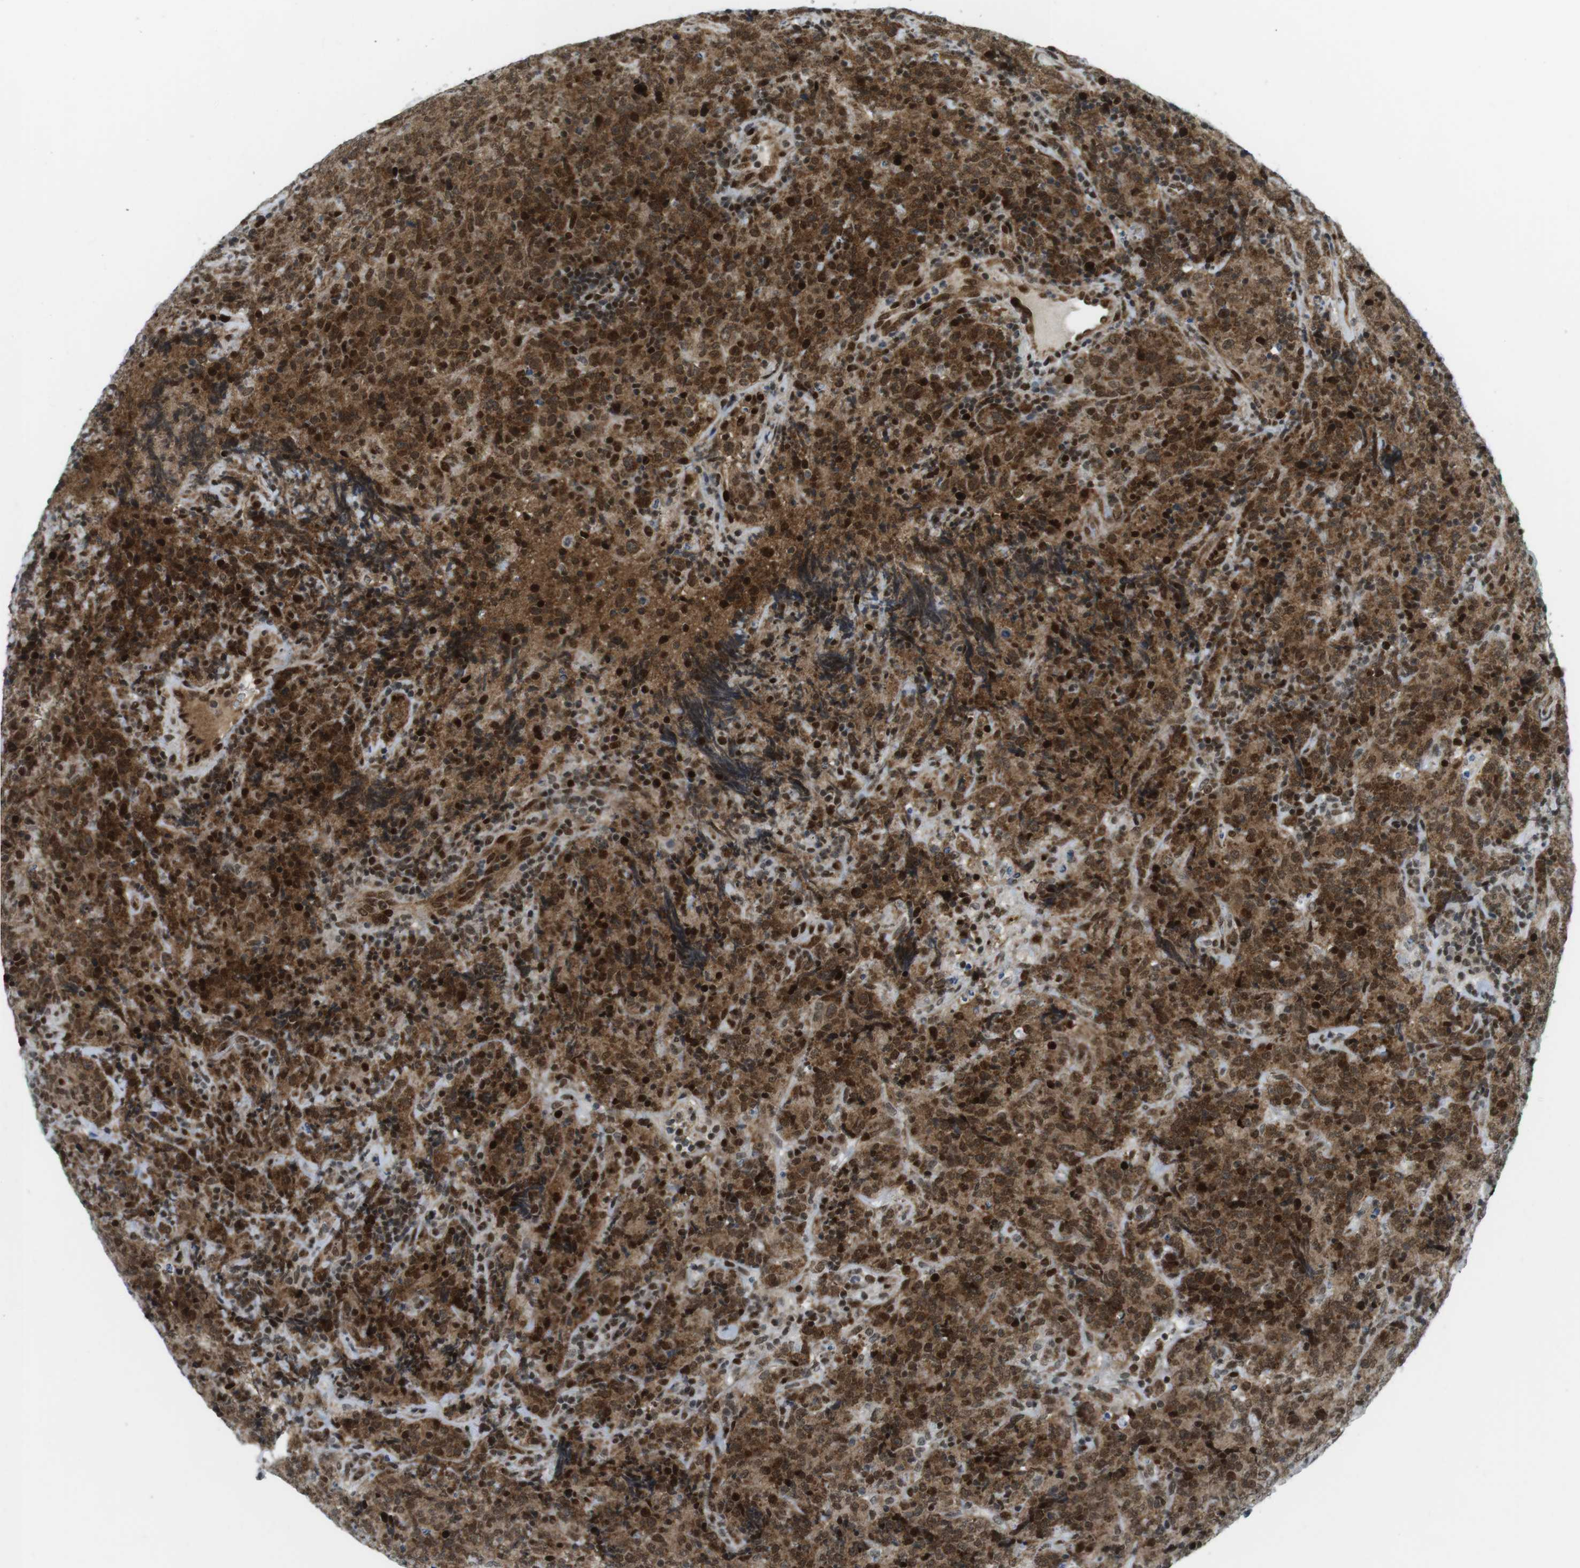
{"staining": {"intensity": "strong", "quantity": ">75%", "location": "cytoplasmic/membranous,nuclear"}, "tissue": "lymphoma", "cell_type": "Tumor cells", "image_type": "cancer", "snomed": [{"axis": "morphology", "description": "Malignant lymphoma, non-Hodgkin's type, High grade"}, {"axis": "topography", "description": "Tonsil"}], "caption": "Strong cytoplasmic/membranous and nuclear positivity is appreciated in approximately >75% of tumor cells in high-grade malignant lymphoma, non-Hodgkin's type. The staining was performed using DAB (3,3'-diaminobenzidine), with brown indicating positive protein expression. Nuclei are stained blue with hematoxylin.", "gene": "CDC27", "patient": {"sex": "female", "age": 36}}